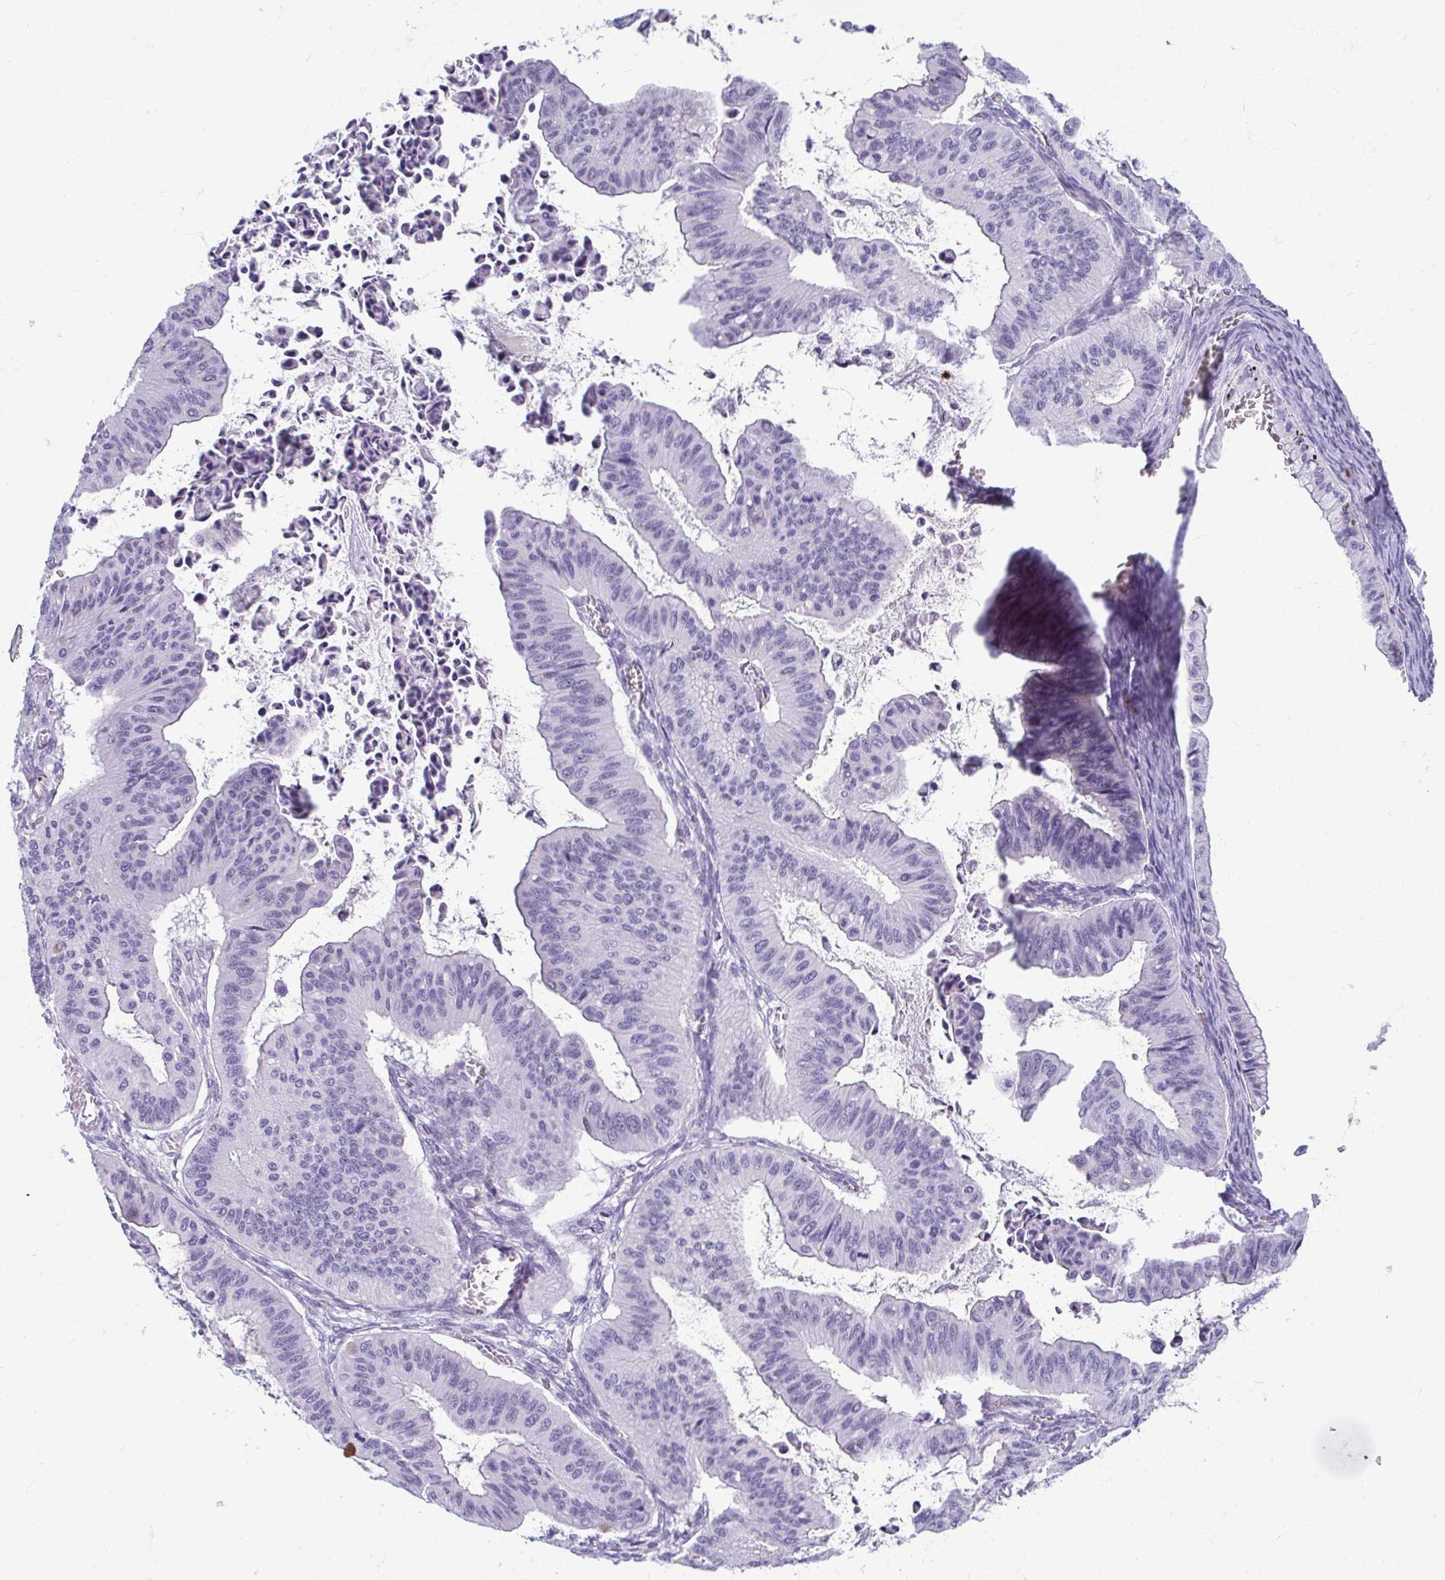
{"staining": {"intensity": "negative", "quantity": "none", "location": "none"}, "tissue": "ovarian cancer", "cell_type": "Tumor cells", "image_type": "cancer", "snomed": [{"axis": "morphology", "description": "Cystadenocarcinoma, mucinous, NOS"}, {"axis": "topography", "description": "Ovary"}], "caption": "Ovarian cancer stained for a protein using IHC demonstrates no staining tumor cells.", "gene": "SERPINI1", "patient": {"sex": "female", "age": 72}}